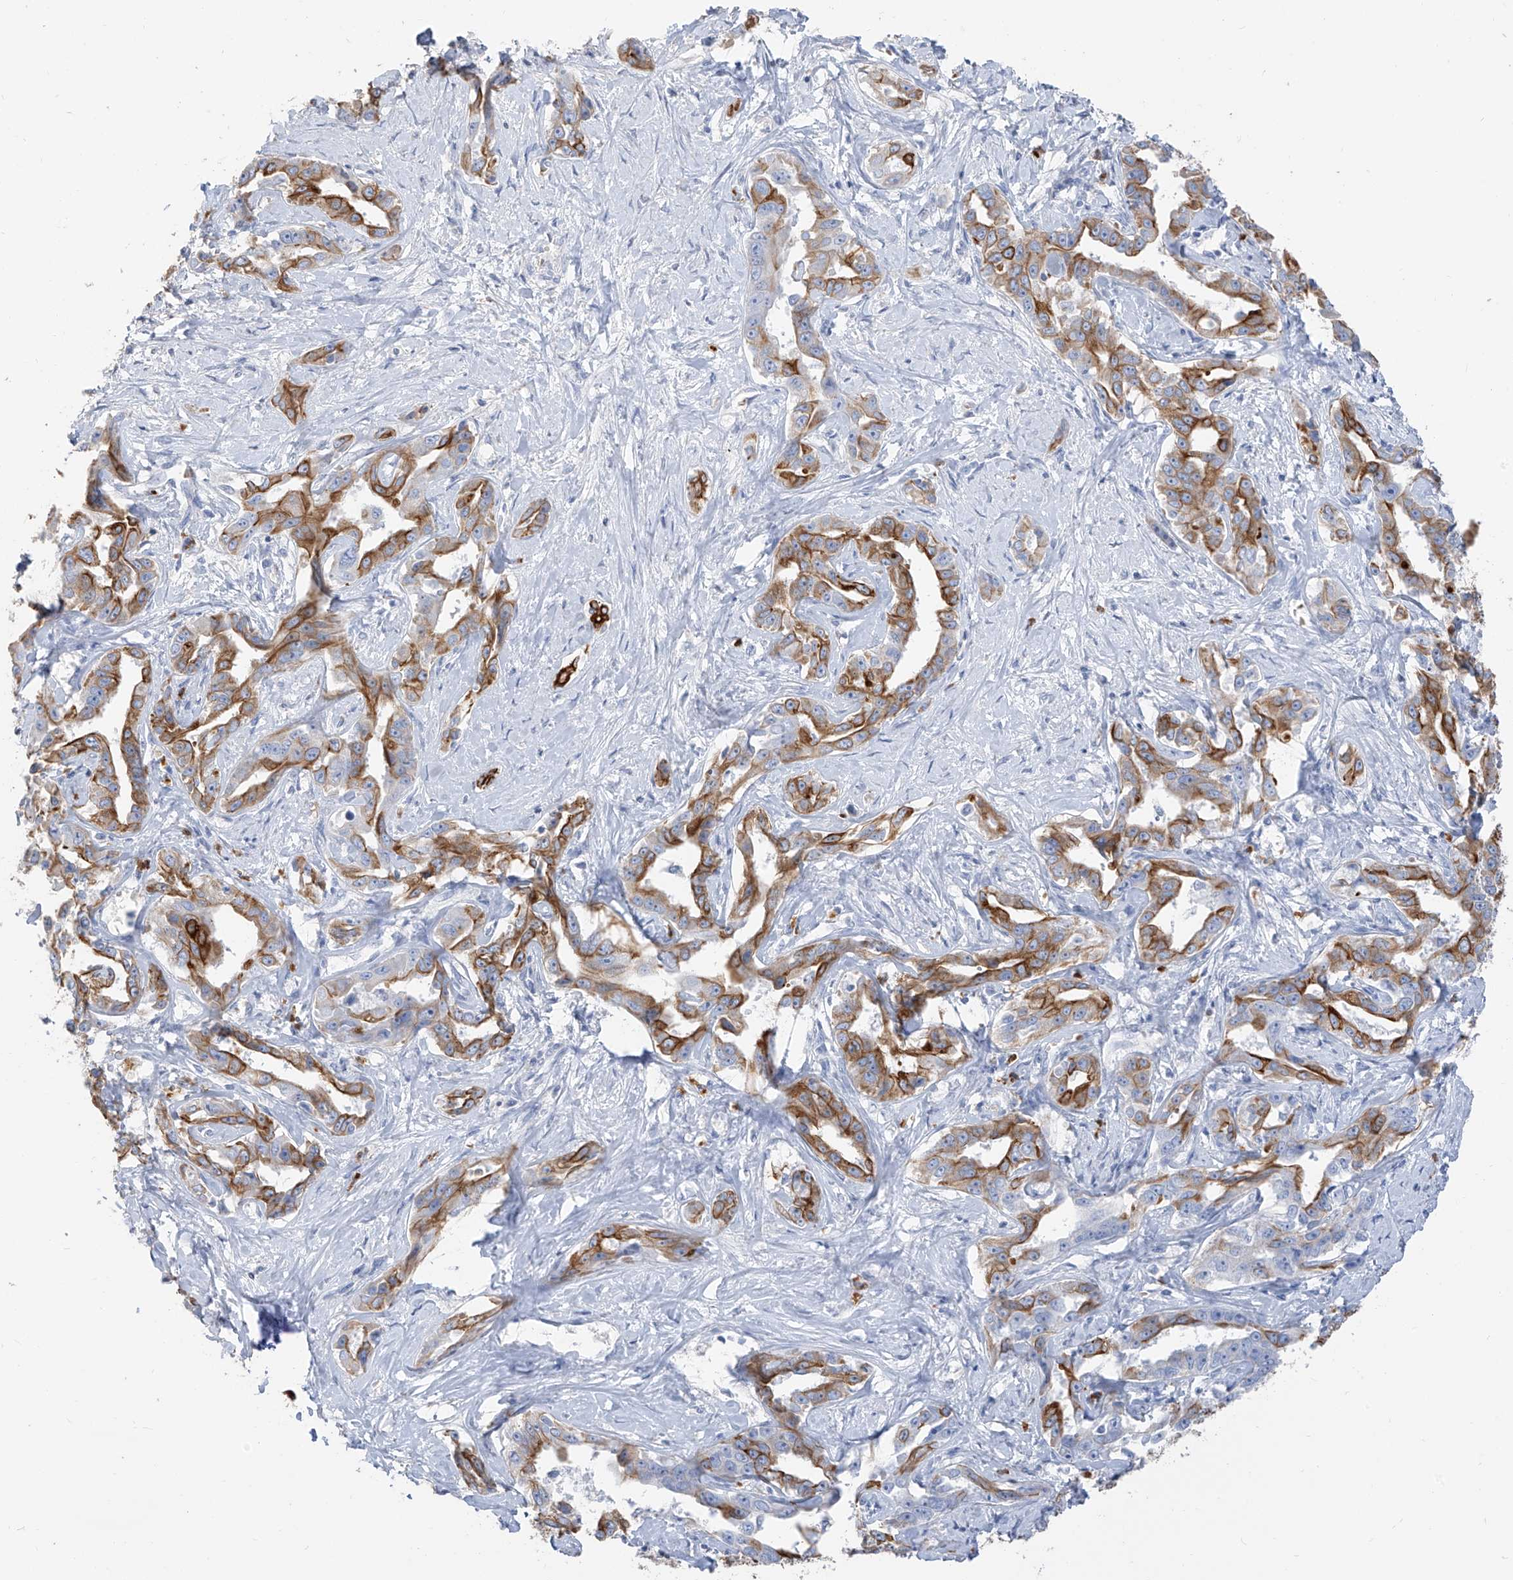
{"staining": {"intensity": "moderate", "quantity": "25%-75%", "location": "cytoplasmic/membranous"}, "tissue": "liver cancer", "cell_type": "Tumor cells", "image_type": "cancer", "snomed": [{"axis": "morphology", "description": "Cholangiocarcinoma"}, {"axis": "topography", "description": "Liver"}], "caption": "An IHC image of tumor tissue is shown. Protein staining in brown highlights moderate cytoplasmic/membranous positivity in liver cancer within tumor cells.", "gene": "PAFAH1B3", "patient": {"sex": "male", "age": 59}}